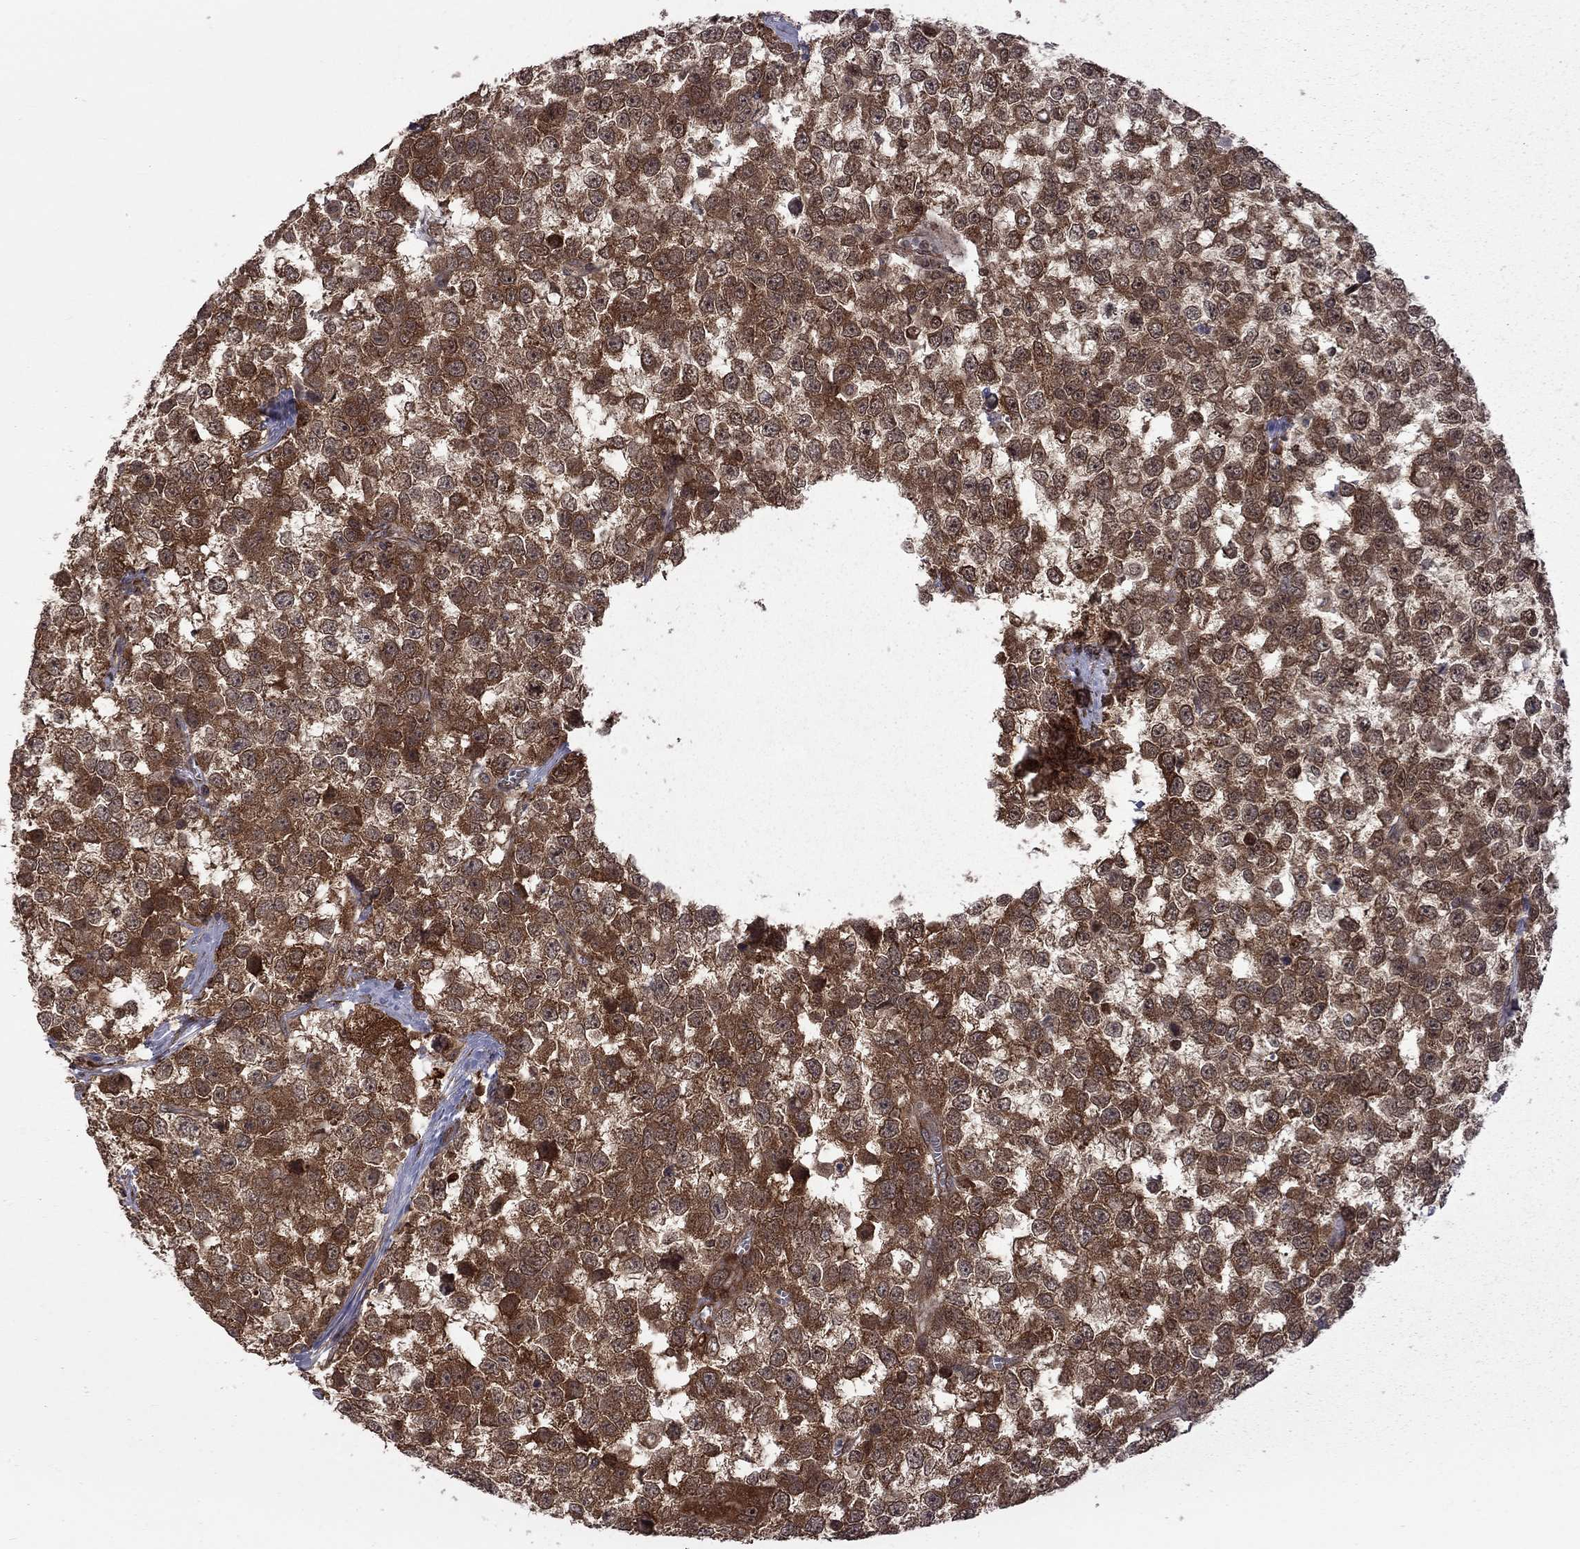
{"staining": {"intensity": "strong", "quantity": ">75%", "location": "cytoplasmic/membranous"}, "tissue": "testis cancer", "cell_type": "Tumor cells", "image_type": "cancer", "snomed": [{"axis": "morphology", "description": "Normal tissue, NOS"}, {"axis": "morphology", "description": "Seminoma, NOS"}, {"axis": "topography", "description": "Testis"}, {"axis": "topography", "description": "Epididymis"}], "caption": "Approximately >75% of tumor cells in human testis seminoma reveal strong cytoplasmic/membranous protein staining as visualized by brown immunohistochemical staining.", "gene": "NAA50", "patient": {"sex": "male", "age": 34}}